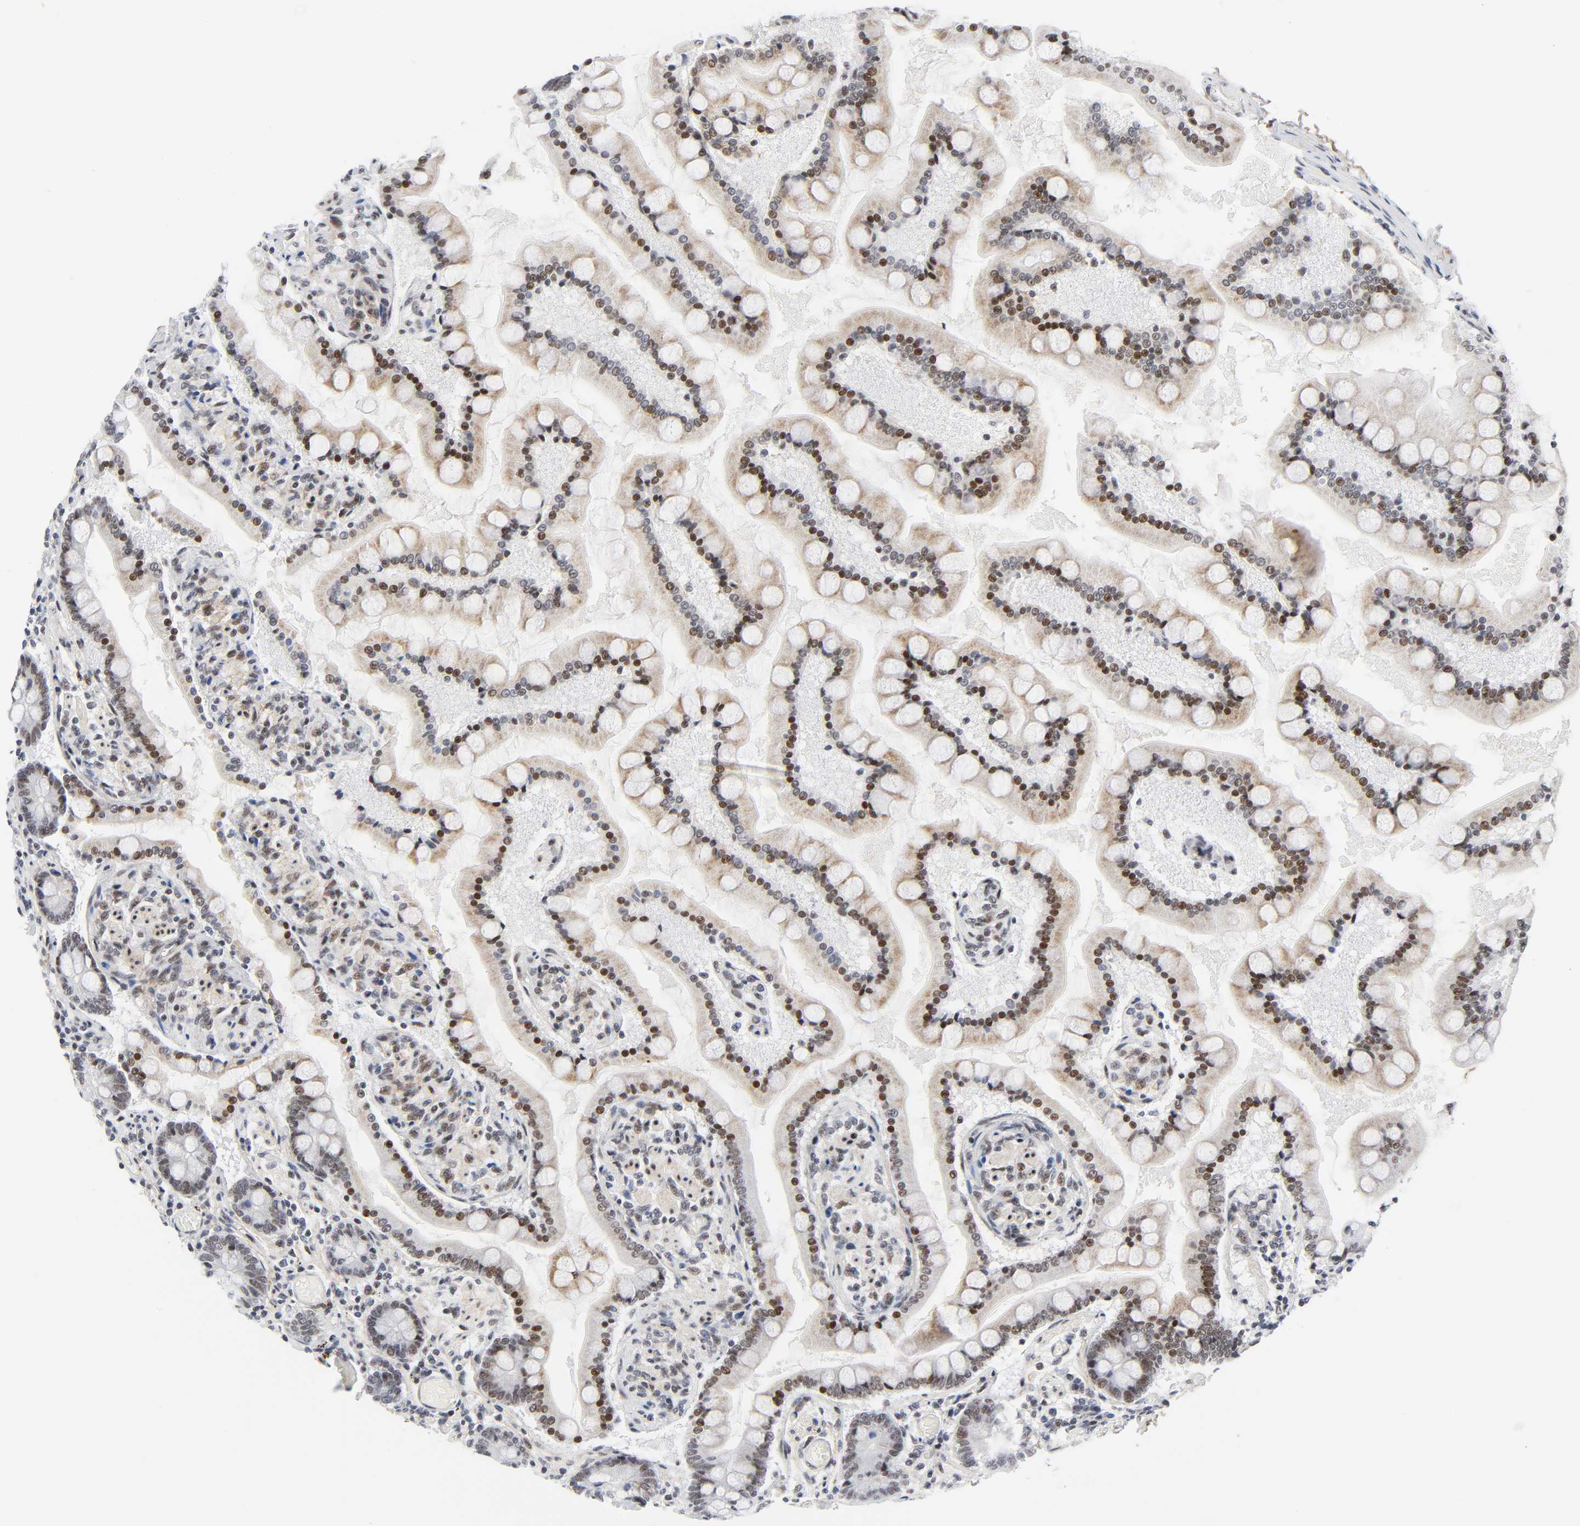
{"staining": {"intensity": "moderate", "quantity": ">75%", "location": "nuclear"}, "tissue": "small intestine", "cell_type": "Glandular cells", "image_type": "normal", "snomed": [{"axis": "morphology", "description": "Normal tissue, NOS"}, {"axis": "topography", "description": "Small intestine"}], "caption": "Immunohistochemistry histopathology image of normal small intestine stained for a protein (brown), which demonstrates medium levels of moderate nuclear expression in approximately >75% of glandular cells.", "gene": "DIDO1", "patient": {"sex": "male", "age": 41}}